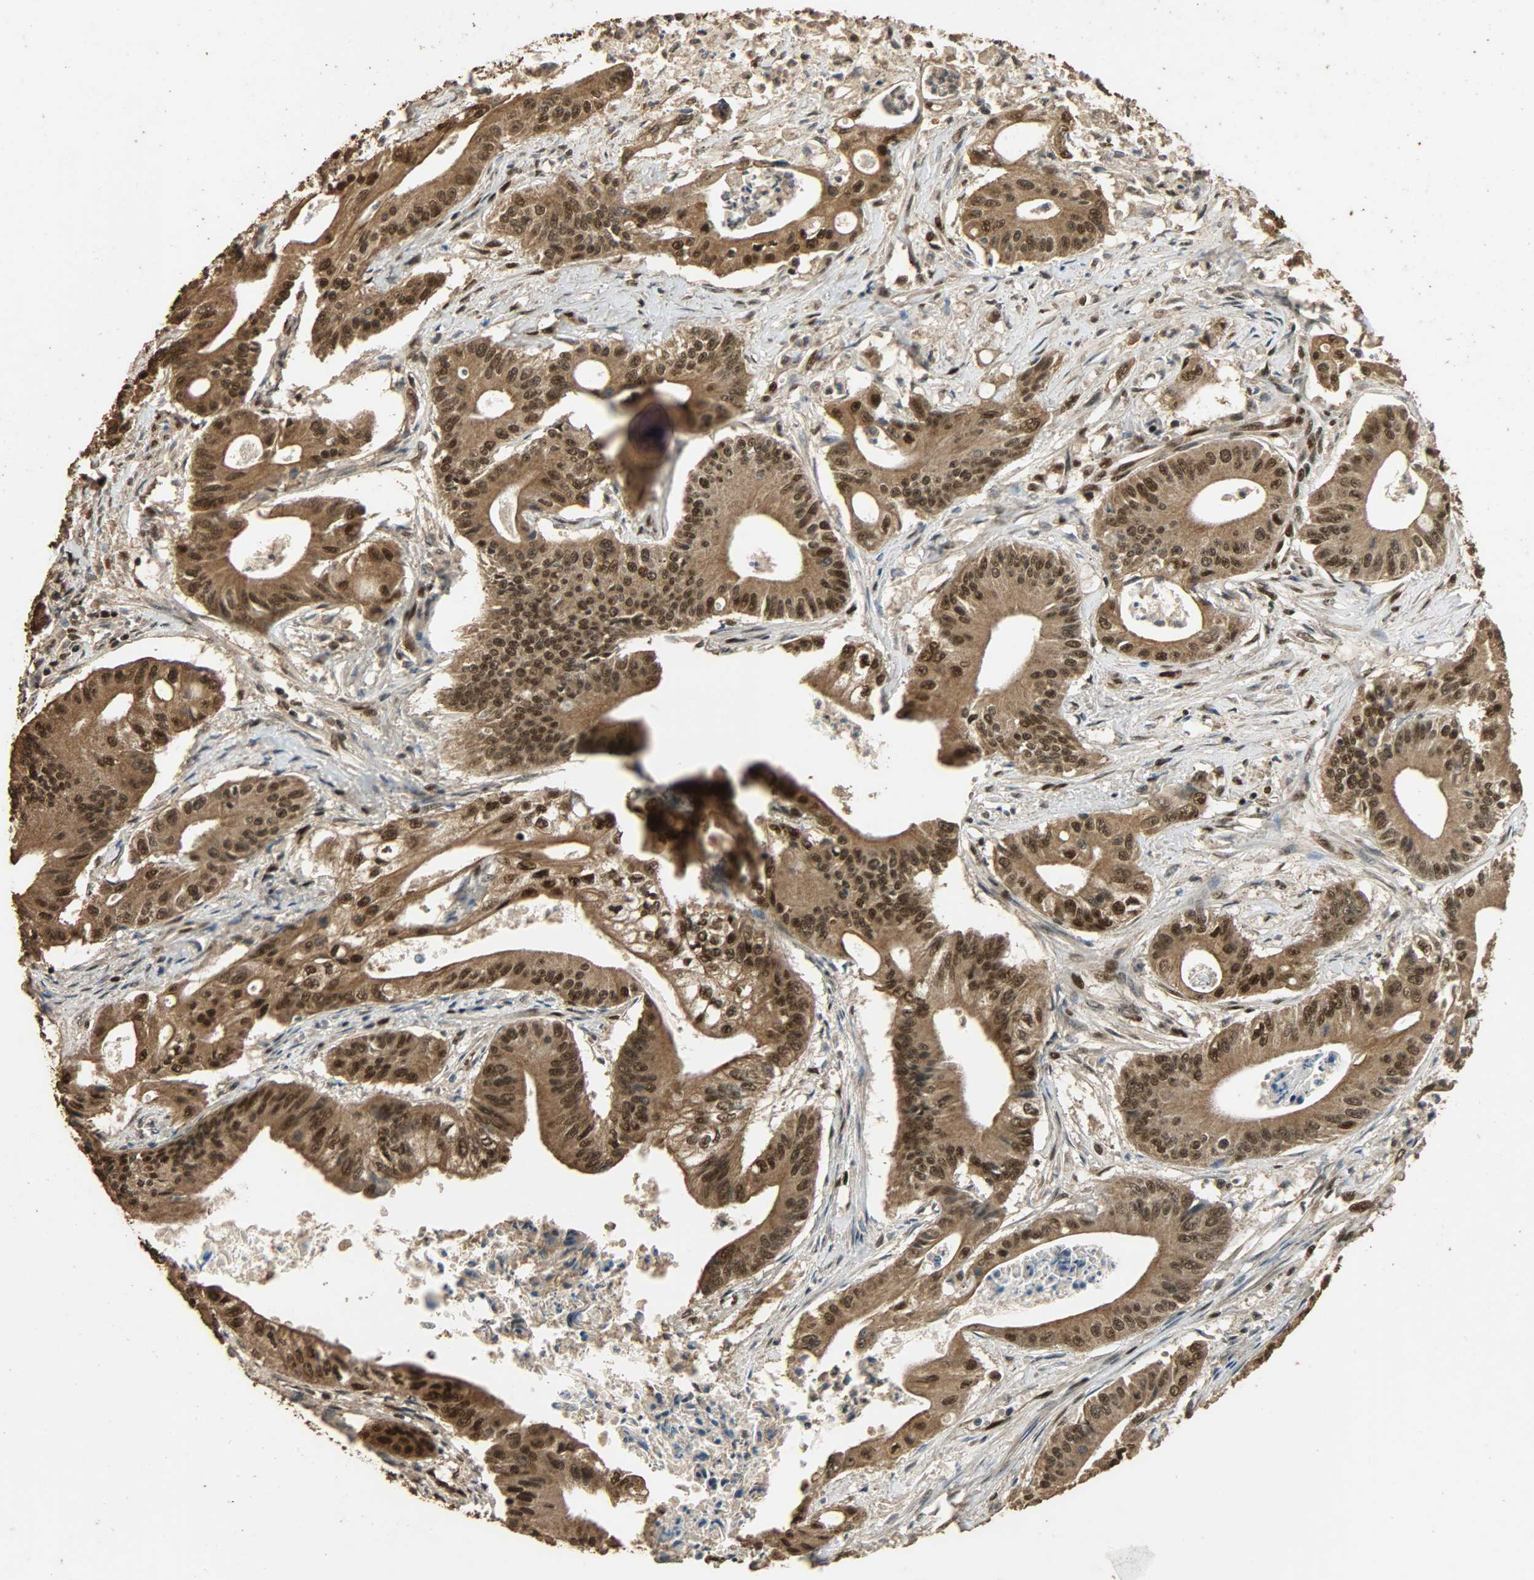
{"staining": {"intensity": "strong", "quantity": ">75%", "location": "cytoplasmic/membranous,nuclear"}, "tissue": "pancreatic cancer", "cell_type": "Tumor cells", "image_type": "cancer", "snomed": [{"axis": "morphology", "description": "Normal tissue, NOS"}, {"axis": "topography", "description": "Lymph node"}], "caption": "A high-resolution image shows immunohistochemistry (IHC) staining of pancreatic cancer, which demonstrates strong cytoplasmic/membranous and nuclear positivity in about >75% of tumor cells. (DAB (3,3'-diaminobenzidine) = brown stain, brightfield microscopy at high magnification).", "gene": "CCNT2", "patient": {"sex": "male", "age": 62}}